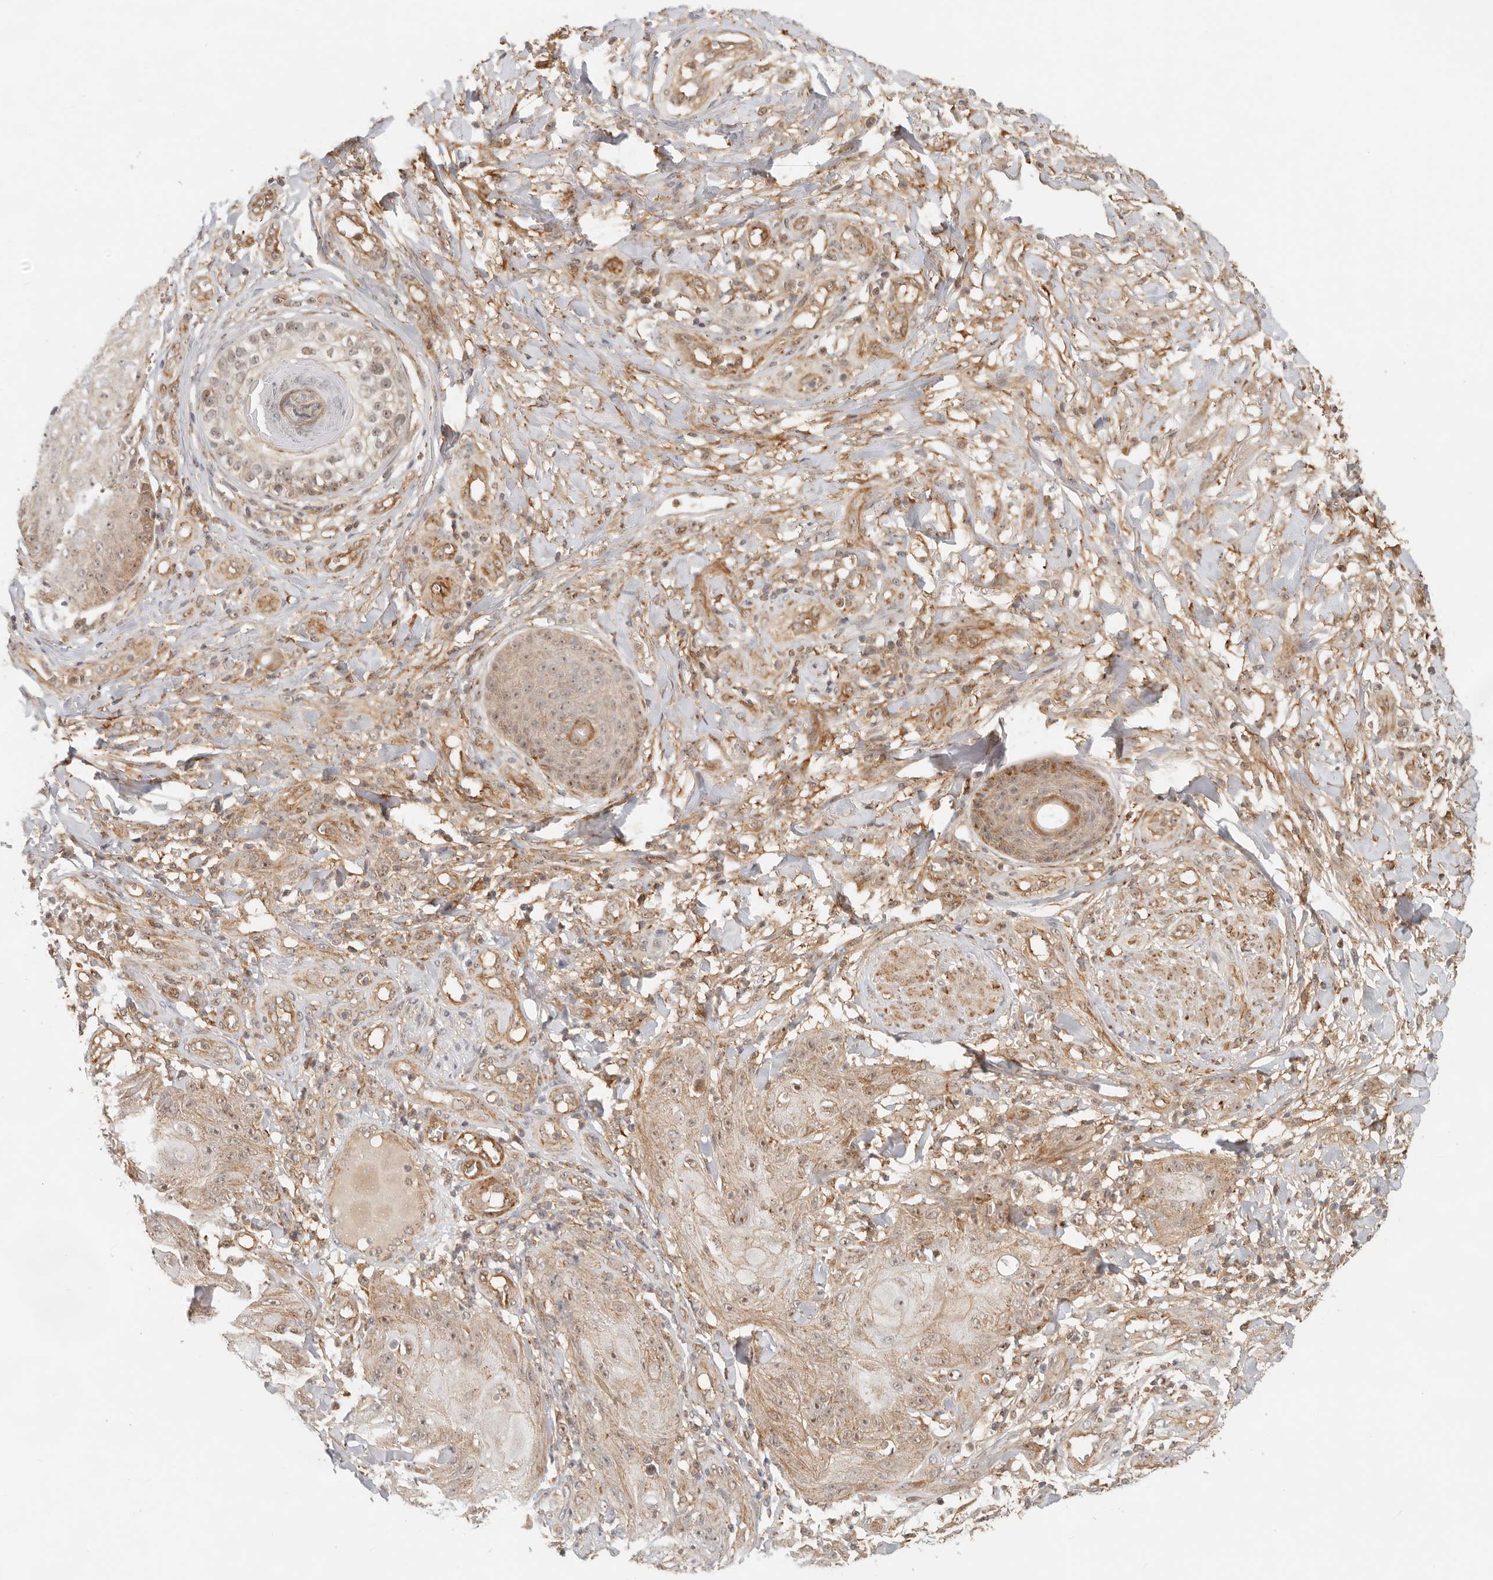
{"staining": {"intensity": "moderate", "quantity": "25%-75%", "location": "cytoplasmic/membranous,nuclear"}, "tissue": "skin cancer", "cell_type": "Tumor cells", "image_type": "cancer", "snomed": [{"axis": "morphology", "description": "Squamous cell carcinoma, NOS"}, {"axis": "topography", "description": "Skin"}], "caption": "High-power microscopy captured an immunohistochemistry (IHC) photomicrograph of skin squamous cell carcinoma, revealing moderate cytoplasmic/membranous and nuclear expression in approximately 25%-75% of tumor cells.", "gene": "HEXD", "patient": {"sex": "male", "age": 74}}